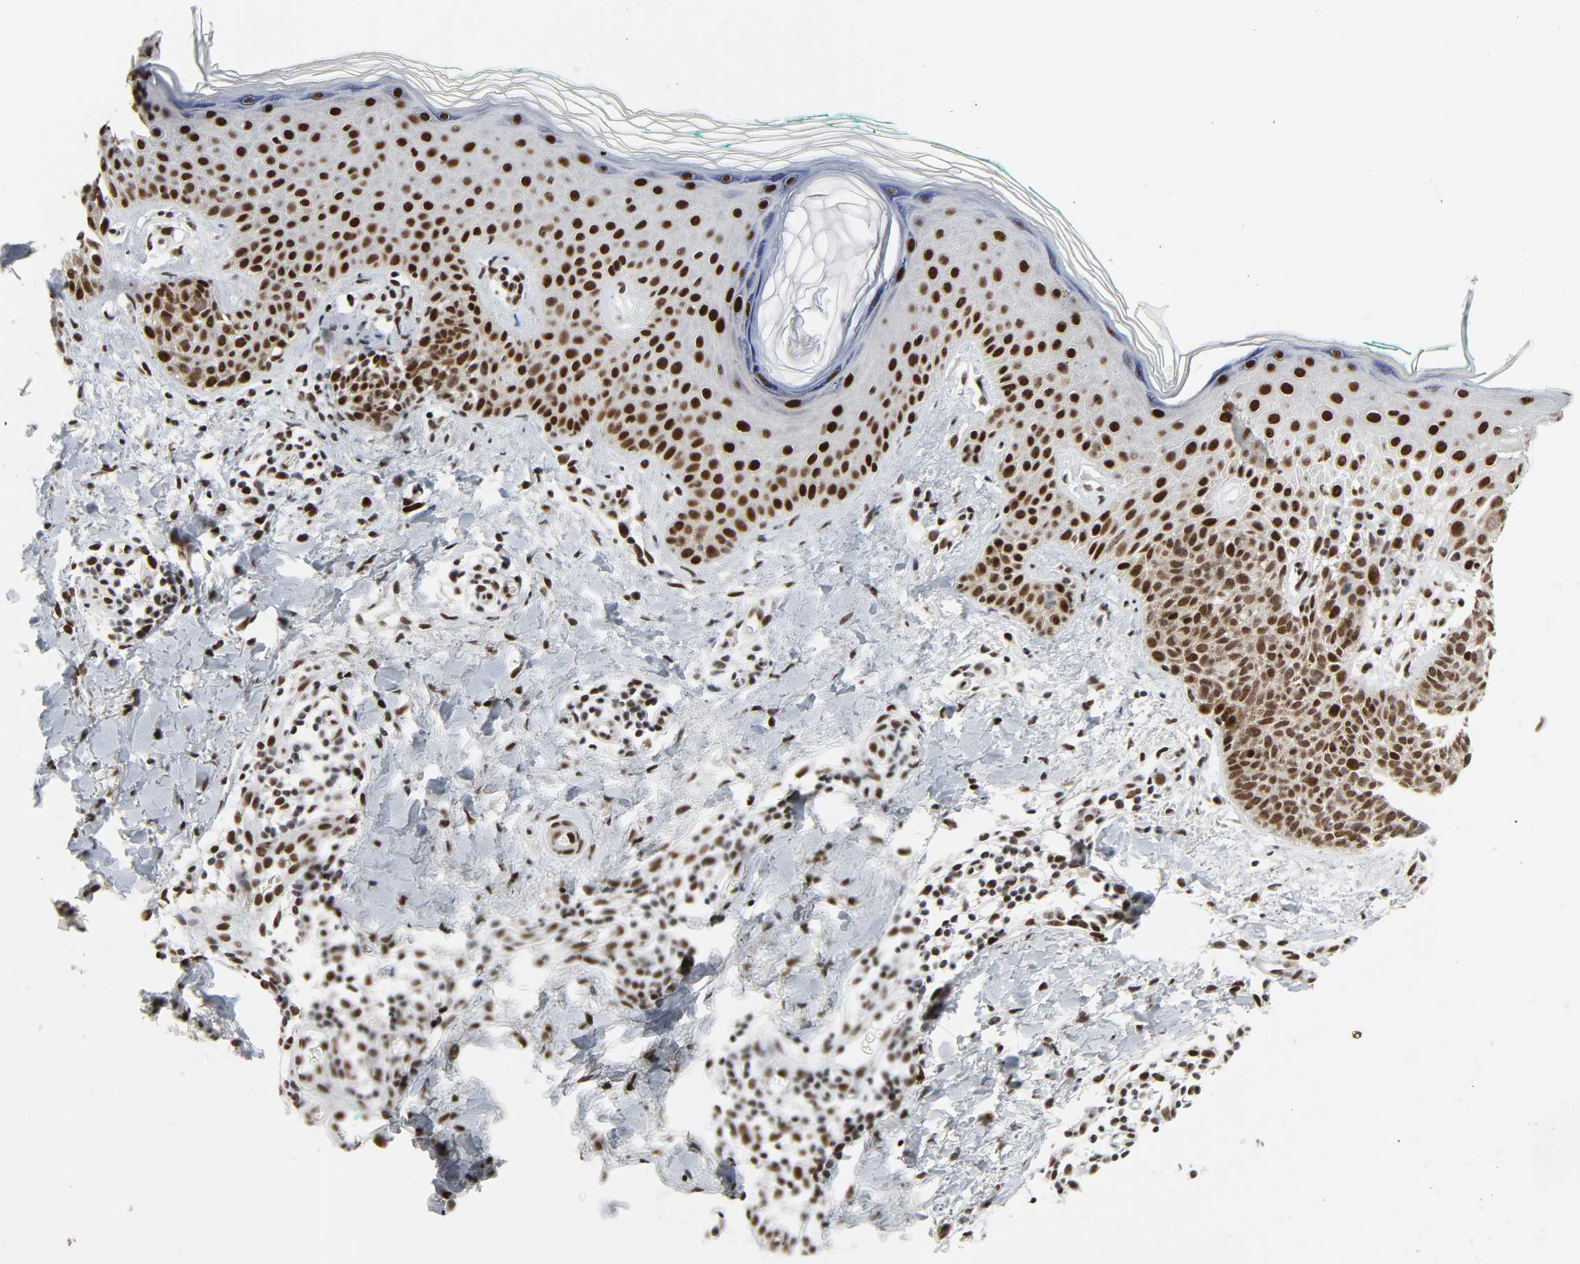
{"staining": {"intensity": "strong", "quantity": ">75%", "location": "nuclear"}, "tissue": "skin cancer", "cell_type": "Tumor cells", "image_type": "cancer", "snomed": [{"axis": "morphology", "description": "Basal cell carcinoma"}, {"axis": "topography", "description": "Skin"}], "caption": "Immunohistochemical staining of human skin cancer (basal cell carcinoma) reveals high levels of strong nuclear protein positivity in approximately >75% of tumor cells. The staining was performed using DAB (3,3'-diaminobenzidine) to visualize the protein expression in brown, while the nuclei were stained in blue with hematoxylin (Magnification: 20x).", "gene": "CDK7", "patient": {"sex": "female", "age": 58}}